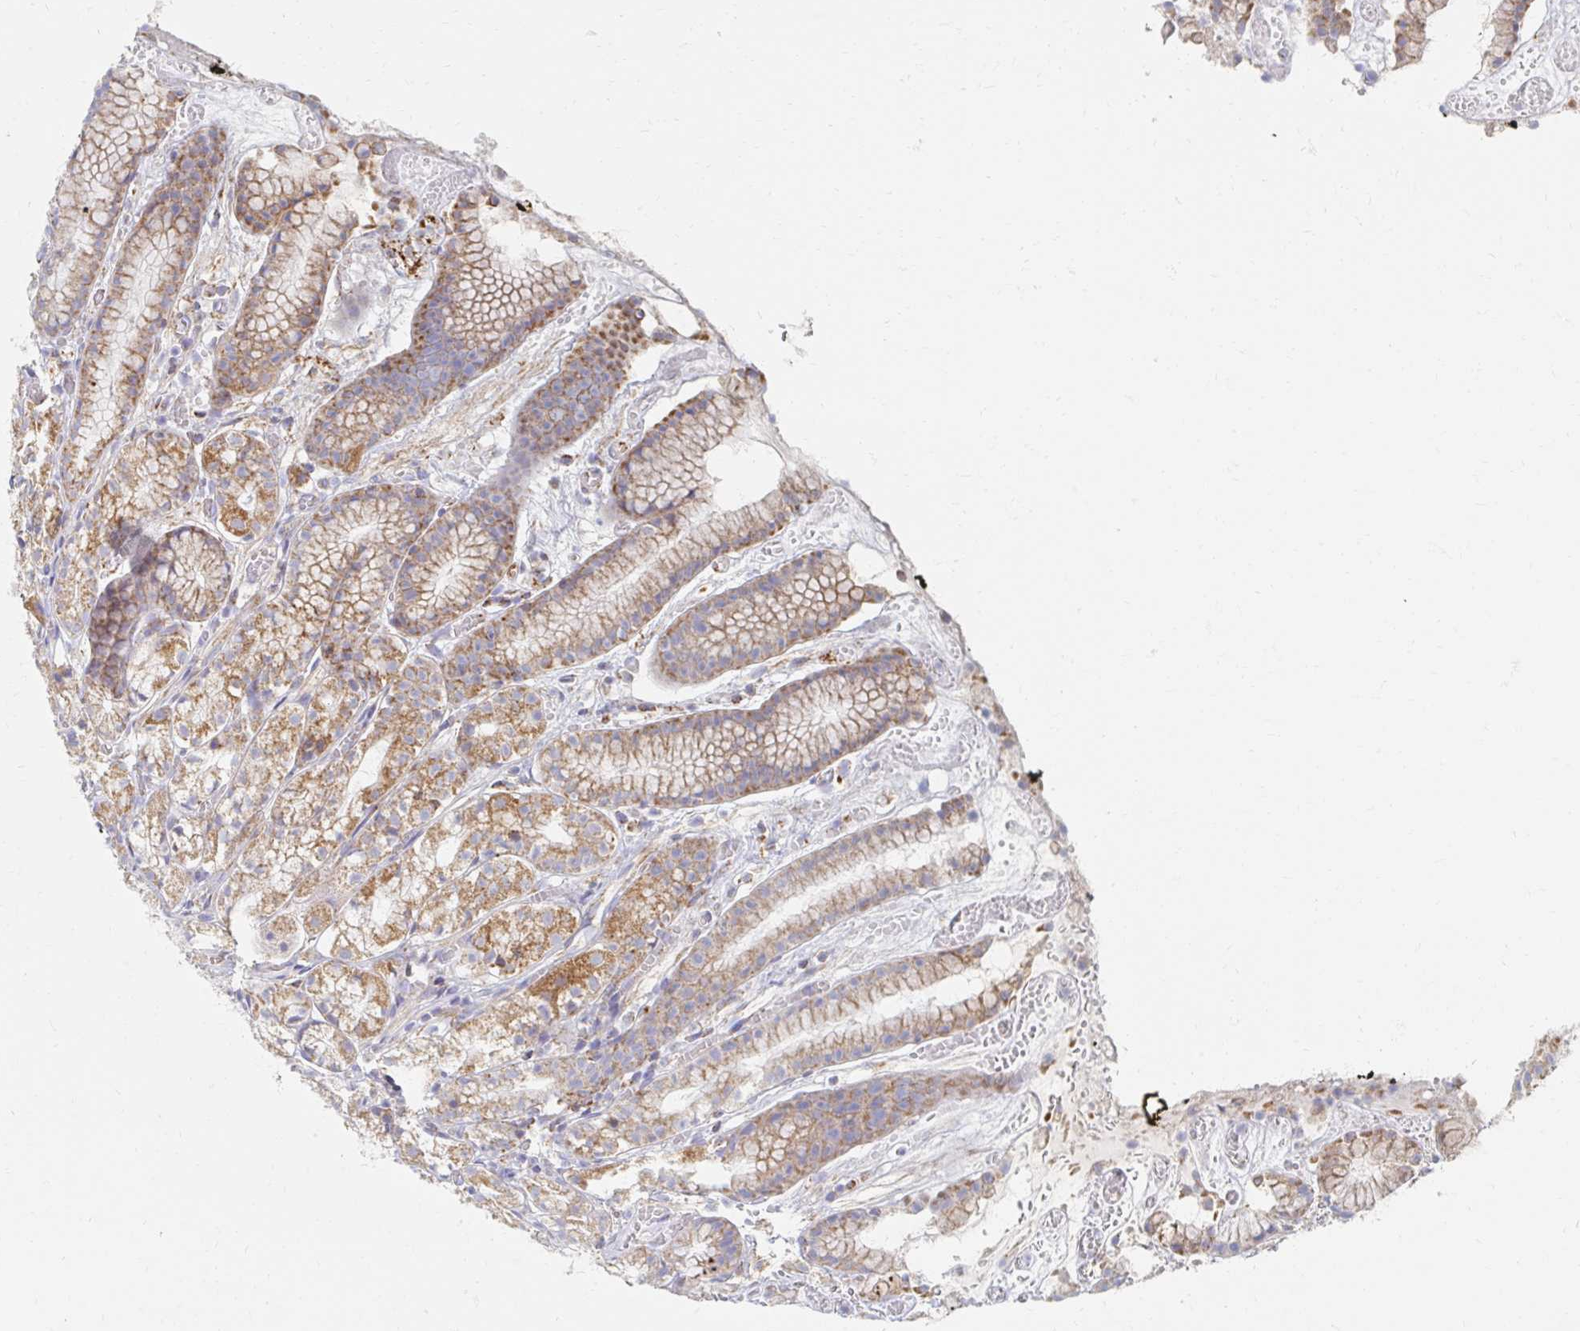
{"staining": {"intensity": "strong", "quantity": "25%-75%", "location": "cytoplasmic/membranous"}, "tissue": "stomach", "cell_type": "Glandular cells", "image_type": "normal", "snomed": [{"axis": "morphology", "description": "Normal tissue, NOS"}, {"axis": "topography", "description": "Smooth muscle"}, {"axis": "topography", "description": "Stomach"}], "caption": "Immunohistochemical staining of unremarkable human stomach shows 25%-75% levels of strong cytoplasmic/membranous protein staining in approximately 25%-75% of glandular cells.", "gene": "MAVS", "patient": {"sex": "male", "age": 70}}